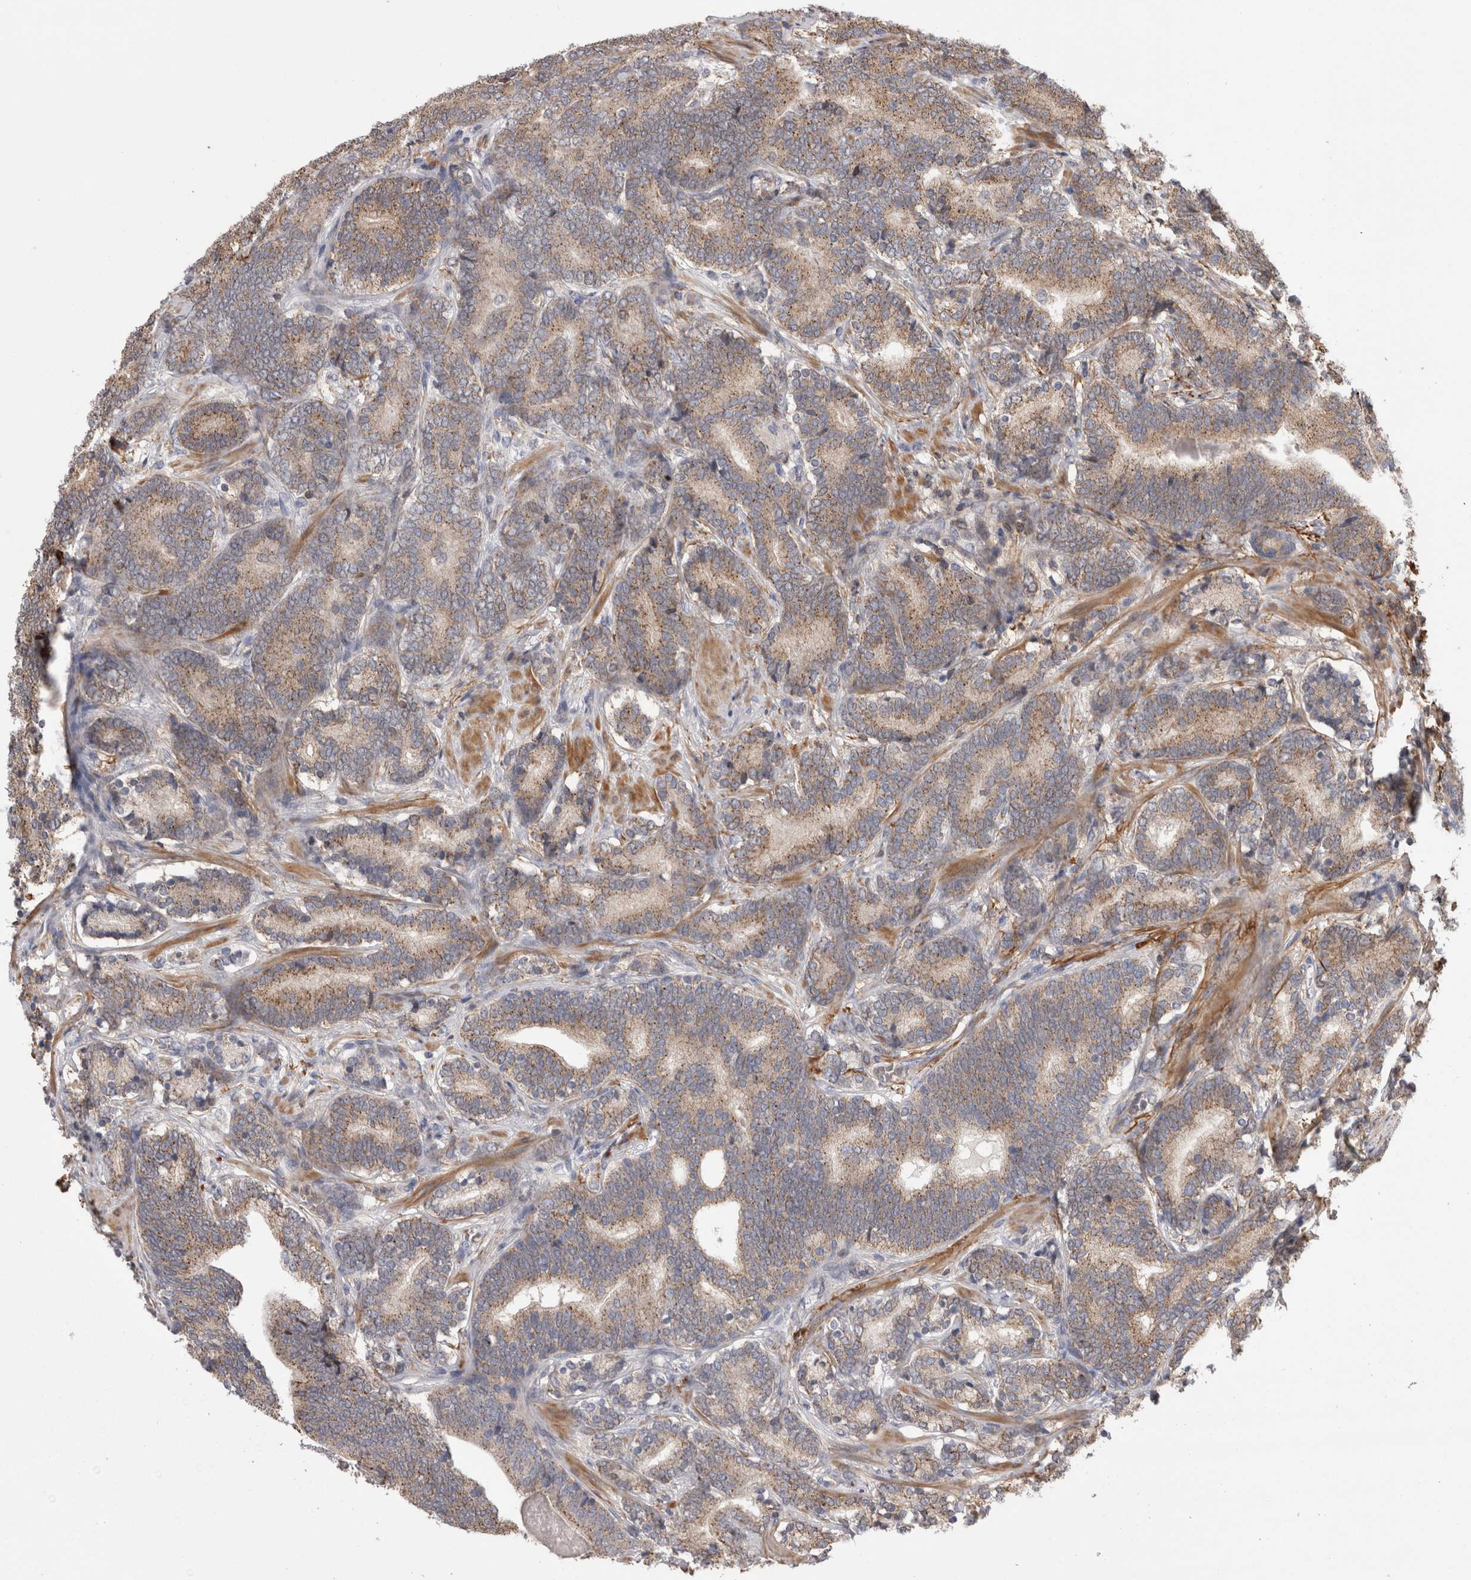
{"staining": {"intensity": "weak", "quantity": ">75%", "location": "cytoplasmic/membranous"}, "tissue": "prostate cancer", "cell_type": "Tumor cells", "image_type": "cancer", "snomed": [{"axis": "morphology", "description": "Adenocarcinoma, High grade"}, {"axis": "topography", "description": "Prostate"}], "caption": "This photomicrograph reveals immunohistochemistry (IHC) staining of human prostate adenocarcinoma (high-grade), with low weak cytoplasmic/membranous expression in about >75% of tumor cells.", "gene": "DARS2", "patient": {"sex": "male", "age": 55}}